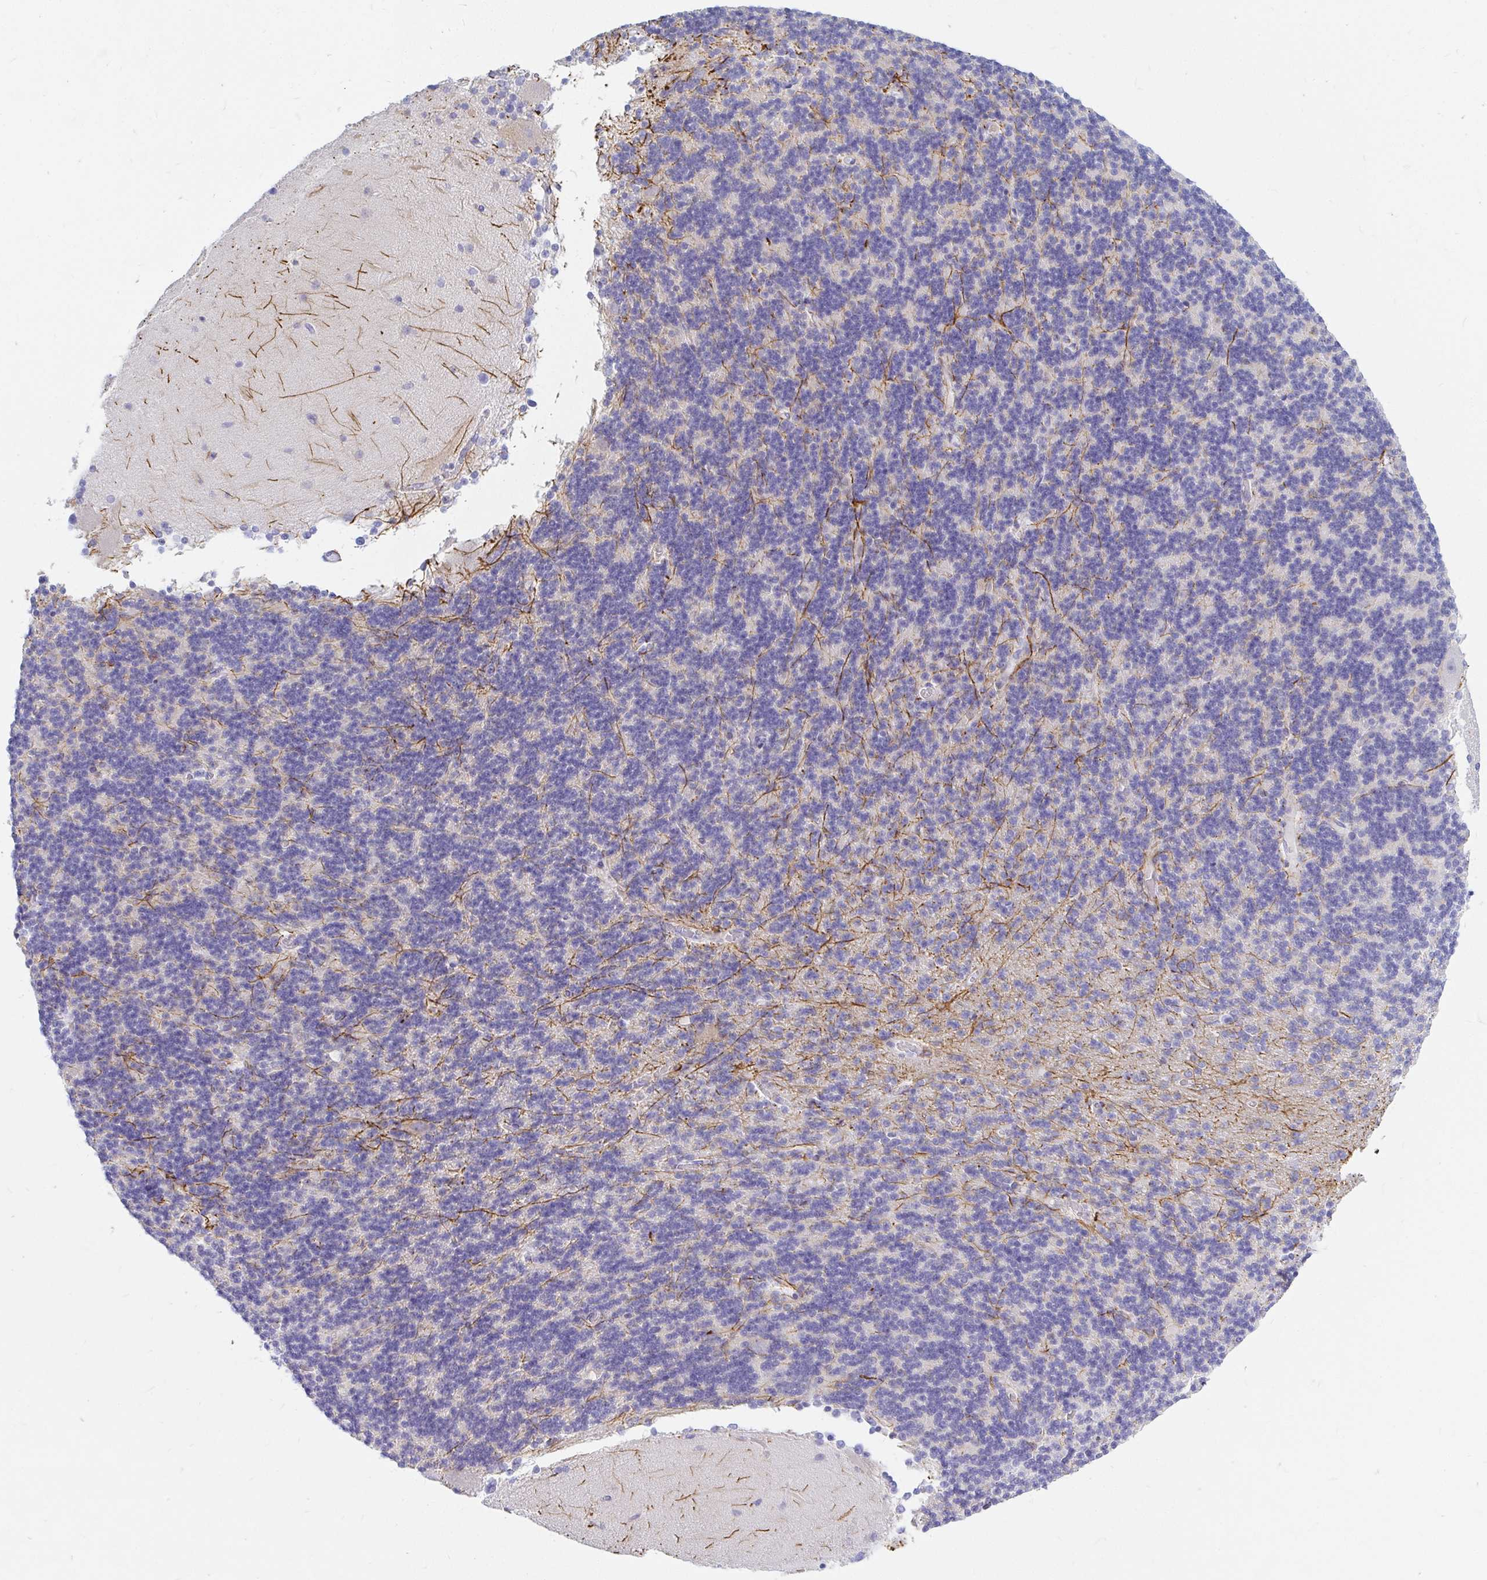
{"staining": {"intensity": "negative", "quantity": "none", "location": "none"}, "tissue": "cerebellum", "cell_type": "Cells in granular layer", "image_type": "normal", "snomed": [{"axis": "morphology", "description": "Normal tissue, NOS"}, {"axis": "topography", "description": "Cerebellum"}], "caption": "Immunohistochemistry image of normal human cerebellum stained for a protein (brown), which displays no staining in cells in granular layer.", "gene": "NR2E1", "patient": {"sex": "female", "age": 54}}